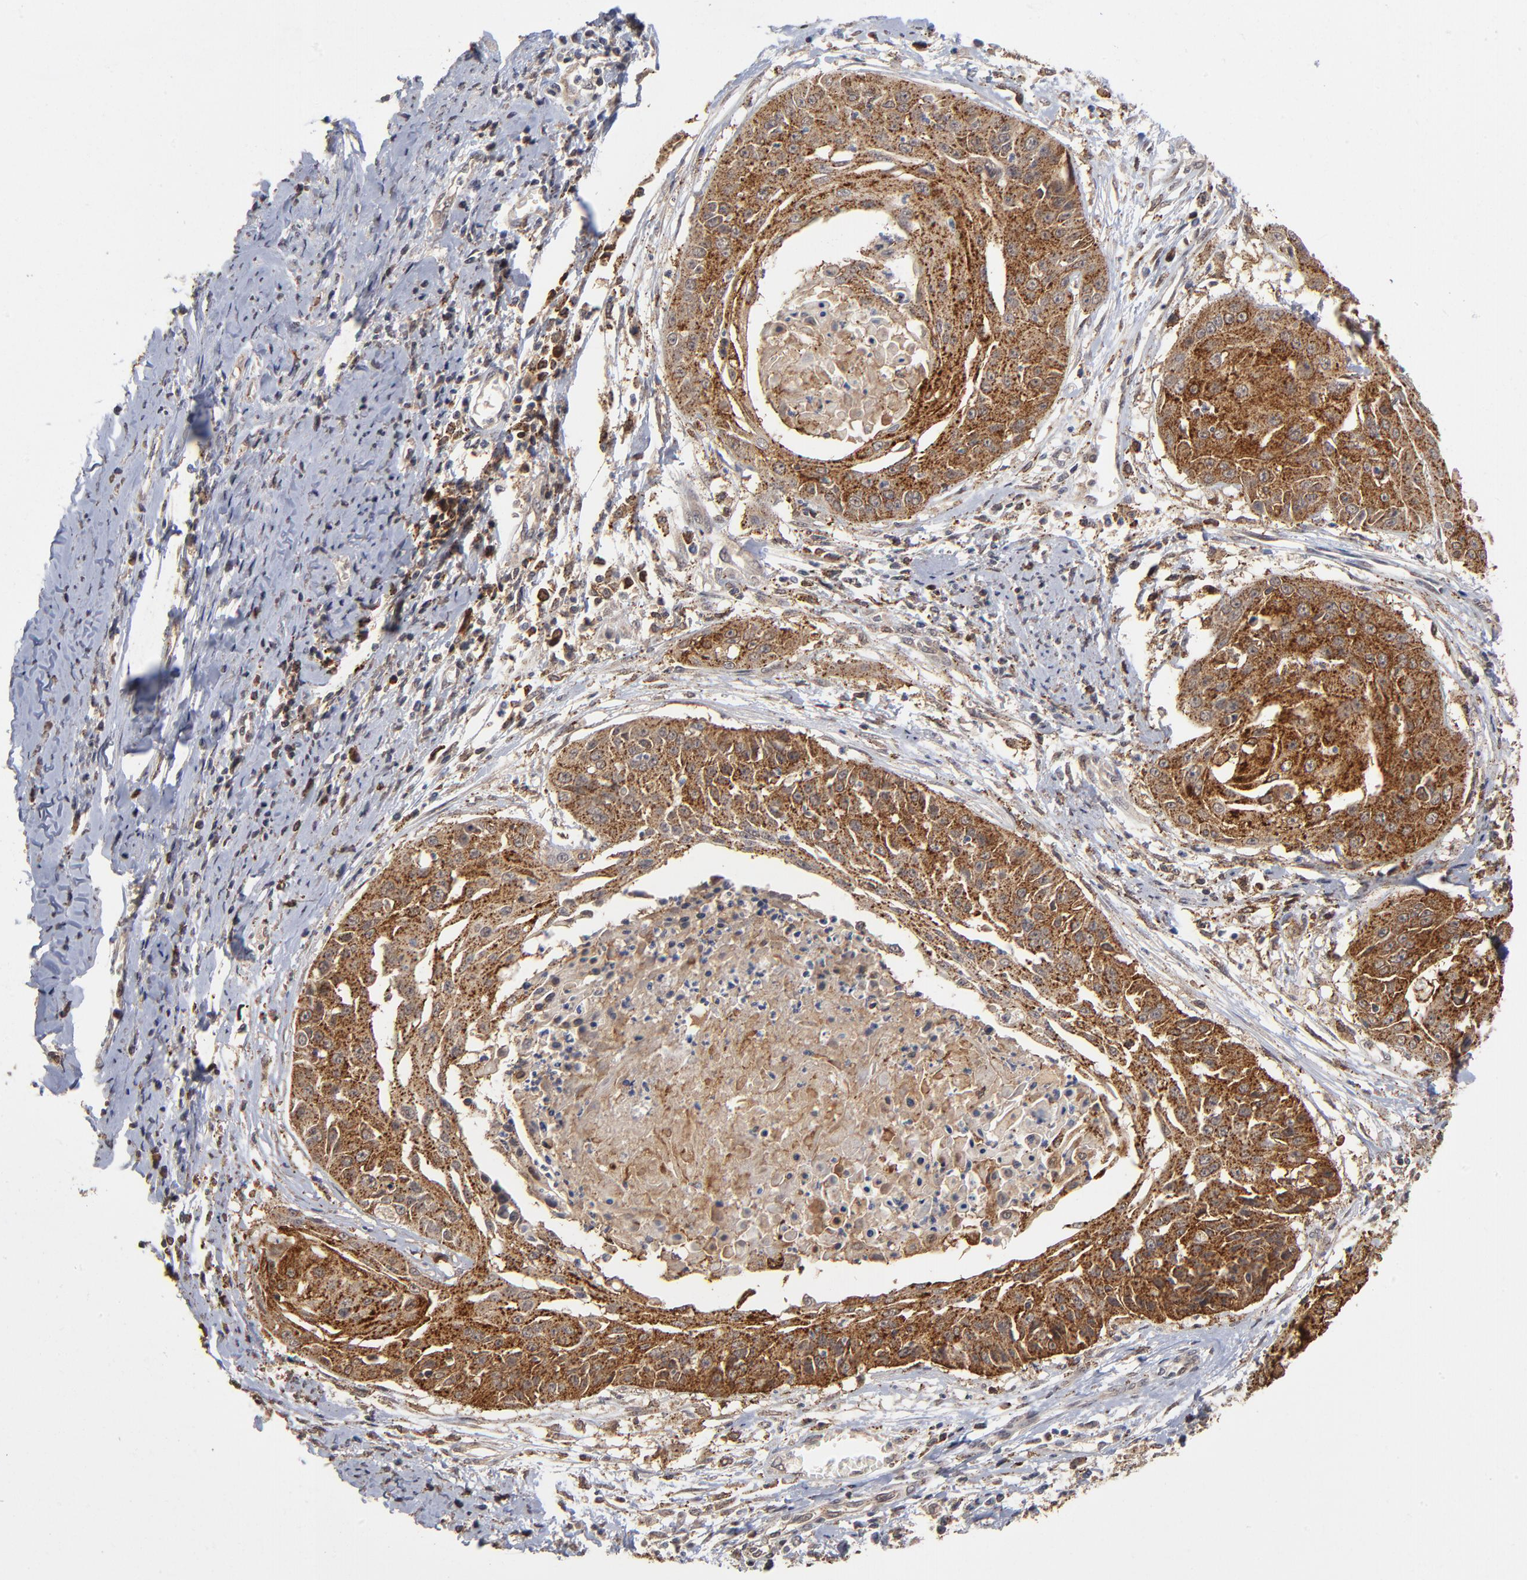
{"staining": {"intensity": "strong", "quantity": ">75%", "location": "cytoplasmic/membranous"}, "tissue": "cervical cancer", "cell_type": "Tumor cells", "image_type": "cancer", "snomed": [{"axis": "morphology", "description": "Squamous cell carcinoma, NOS"}, {"axis": "topography", "description": "Cervix"}], "caption": "DAB (3,3'-diaminobenzidine) immunohistochemical staining of human cervical cancer (squamous cell carcinoma) reveals strong cytoplasmic/membranous protein staining in approximately >75% of tumor cells. (Stains: DAB in brown, nuclei in blue, Microscopy: brightfield microscopy at high magnification).", "gene": "ASB8", "patient": {"sex": "female", "age": 64}}